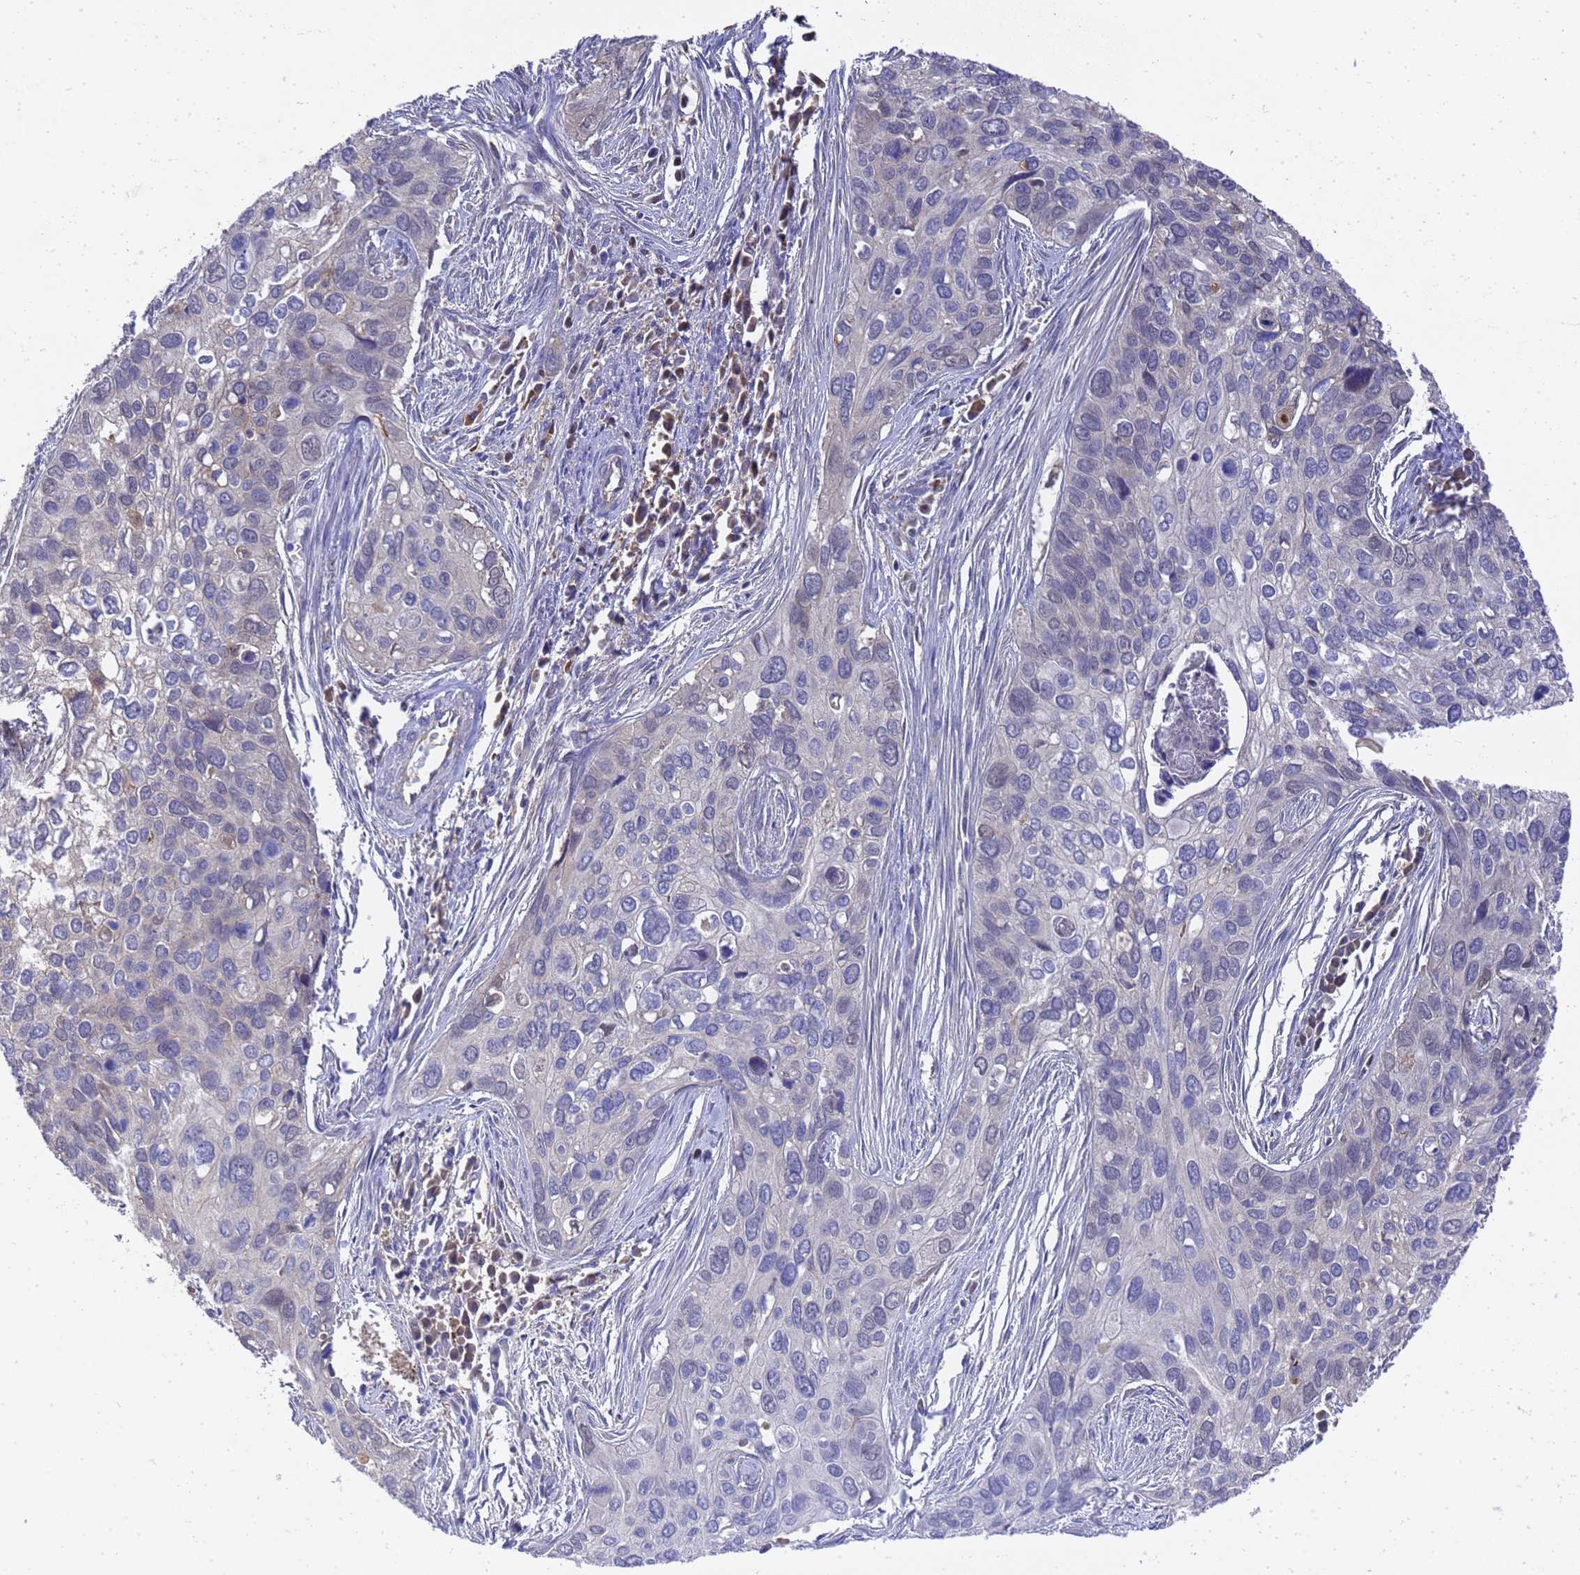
{"staining": {"intensity": "negative", "quantity": "none", "location": "none"}, "tissue": "cervical cancer", "cell_type": "Tumor cells", "image_type": "cancer", "snomed": [{"axis": "morphology", "description": "Squamous cell carcinoma, NOS"}, {"axis": "topography", "description": "Cervix"}], "caption": "A micrograph of cervical squamous cell carcinoma stained for a protein demonstrates no brown staining in tumor cells. The staining is performed using DAB (3,3'-diaminobenzidine) brown chromogen with nuclei counter-stained in using hematoxylin.", "gene": "SLC35E2B", "patient": {"sex": "female", "age": 55}}